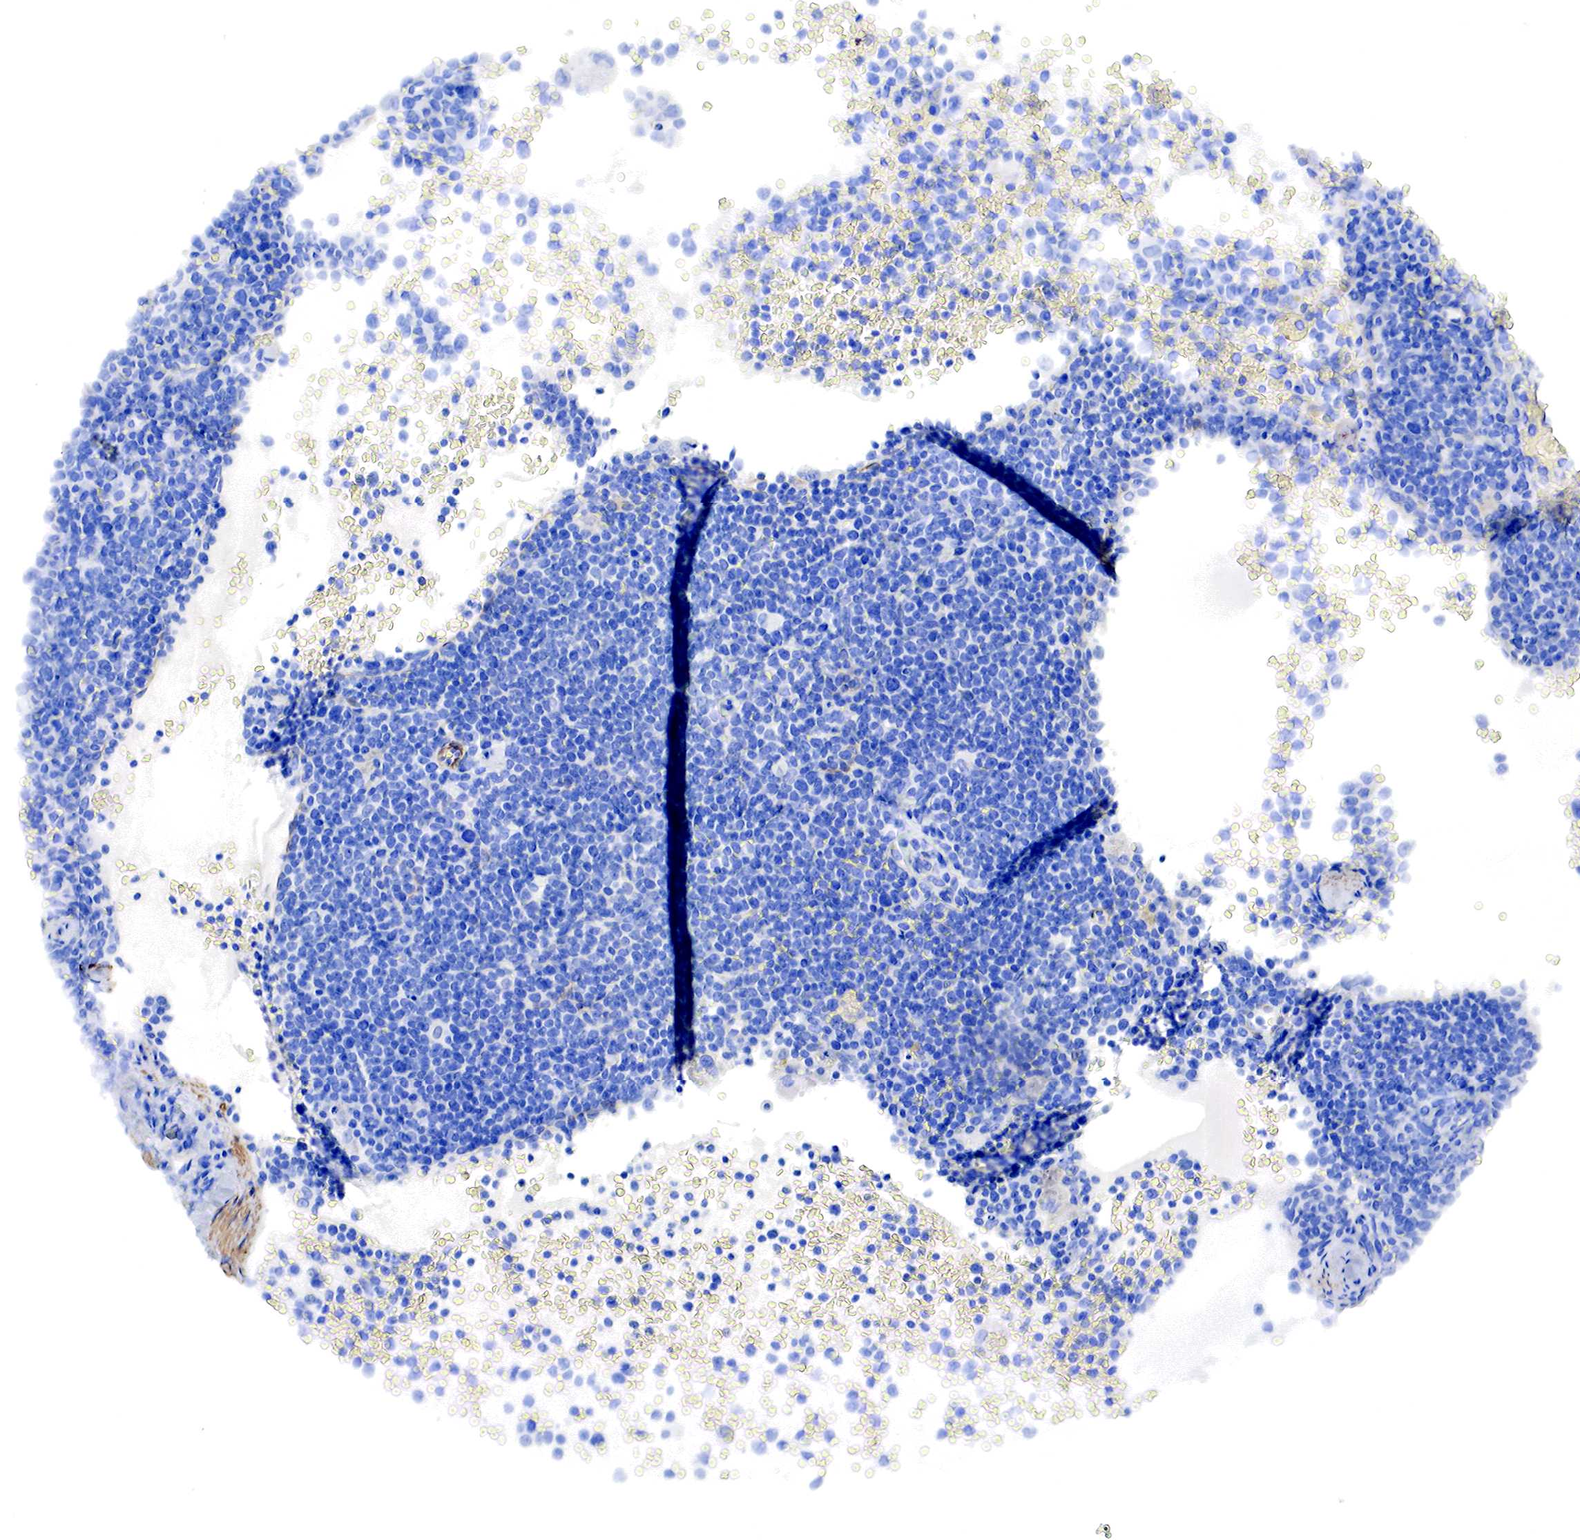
{"staining": {"intensity": "negative", "quantity": "none", "location": "none"}, "tissue": "lymphoma", "cell_type": "Tumor cells", "image_type": "cancer", "snomed": [{"axis": "morphology", "description": "Malignant lymphoma, non-Hodgkin's type, High grade"}, {"axis": "topography", "description": "Lymph node"}], "caption": "An image of human lymphoma is negative for staining in tumor cells.", "gene": "TPM1", "patient": {"sex": "female", "age": 76}}